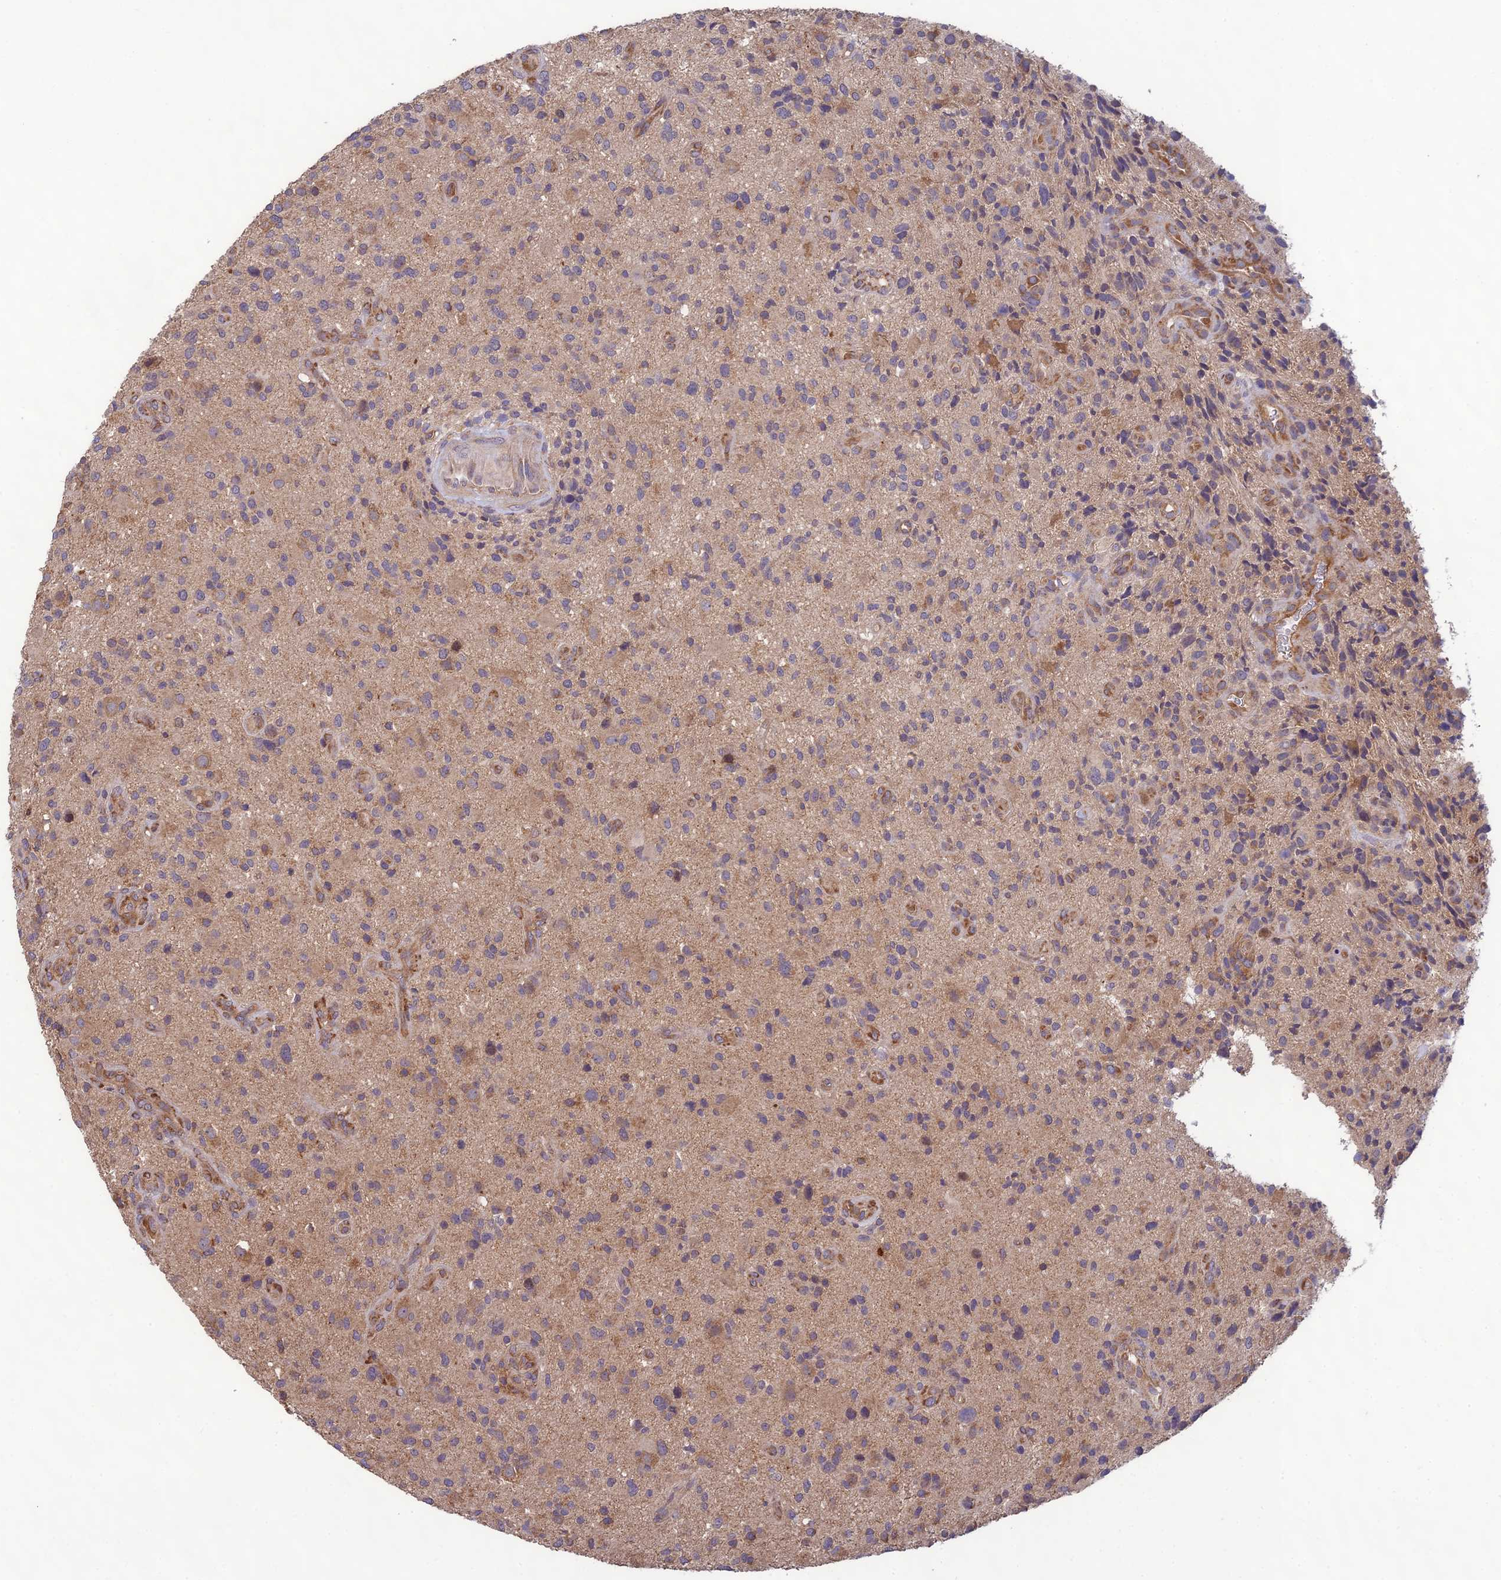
{"staining": {"intensity": "moderate", "quantity": "<25%", "location": "cytoplasmic/membranous"}, "tissue": "glioma", "cell_type": "Tumor cells", "image_type": "cancer", "snomed": [{"axis": "morphology", "description": "Glioma, malignant, High grade"}, {"axis": "topography", "description": "Brain"}], "caption": "Immunohistochemical staining of human malignant high-grade glioma exhibits low levels of moderate cytoplasmic/membranous protein staining in approximately <25% of tumor cells.", "gene": "MRNIP", "patient": {"sex": "male", "age": 47}}